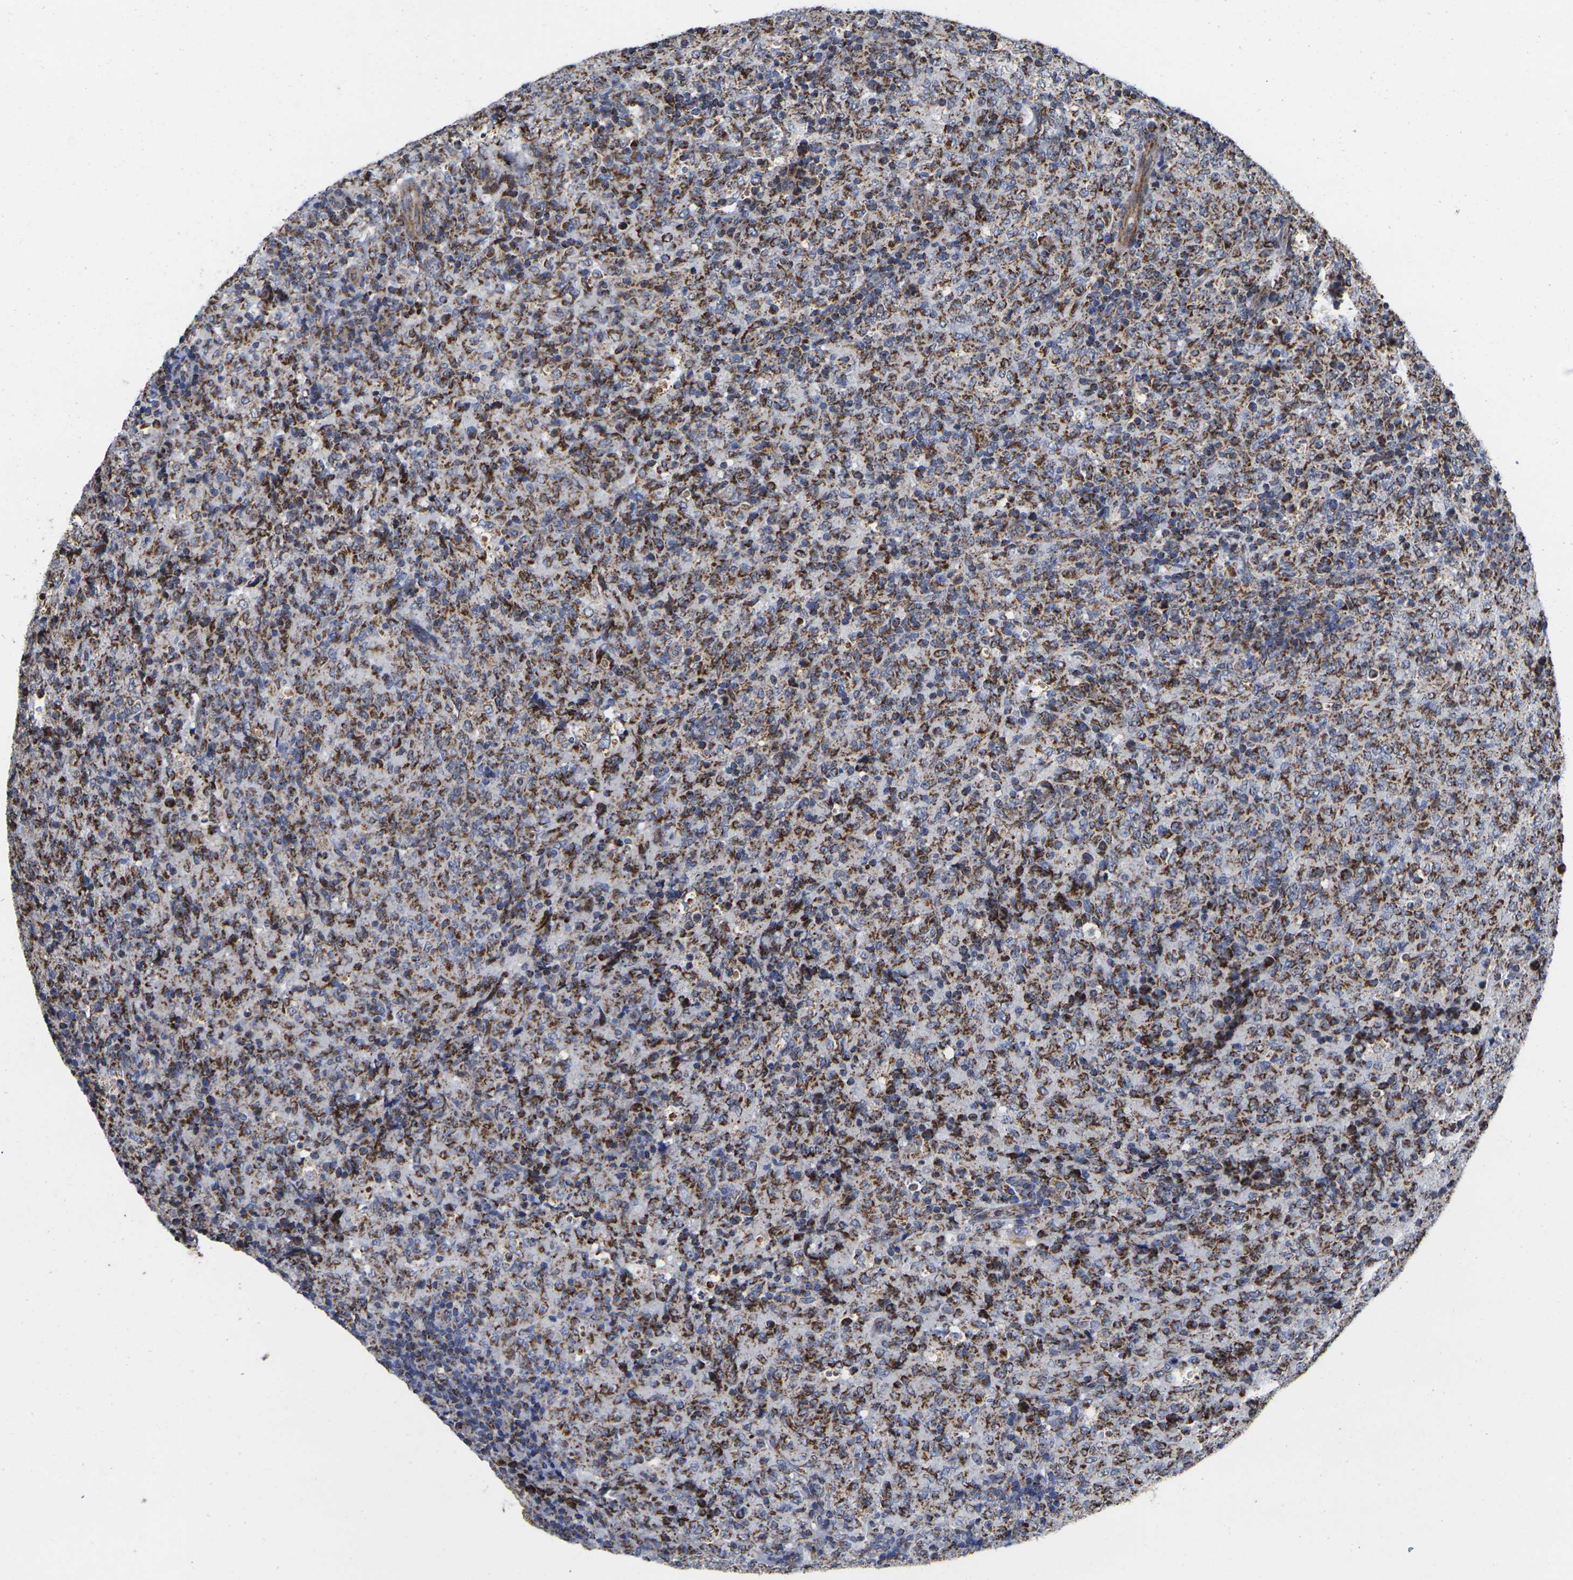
{"staining": {"intensity": "strong", "quantity": ">75%", "location": "cytoplasmic/membranous"}, "tissue": "lymphoma", "cell_type": "Tumor cells", "image_type": "cancer", "snomed": [{"axis": "morphology", "description": "Malignant lymphoma, non-Hodgkin's type, High grade"}, {"axis": "topography", "description": "Tonsil"}], "caption": "Brown immunohistochemical staining in human malignant lymphoma, non-Hodgkin's type (high-grade) shows strong cytoplasmic/membranous staining in approximately >75% of tumor cells. (brown staining indicates protein expression, while blue staining denotes nuclei).", "gene": "P2RY11", "patient": {"sex": "female", "age": 36}}